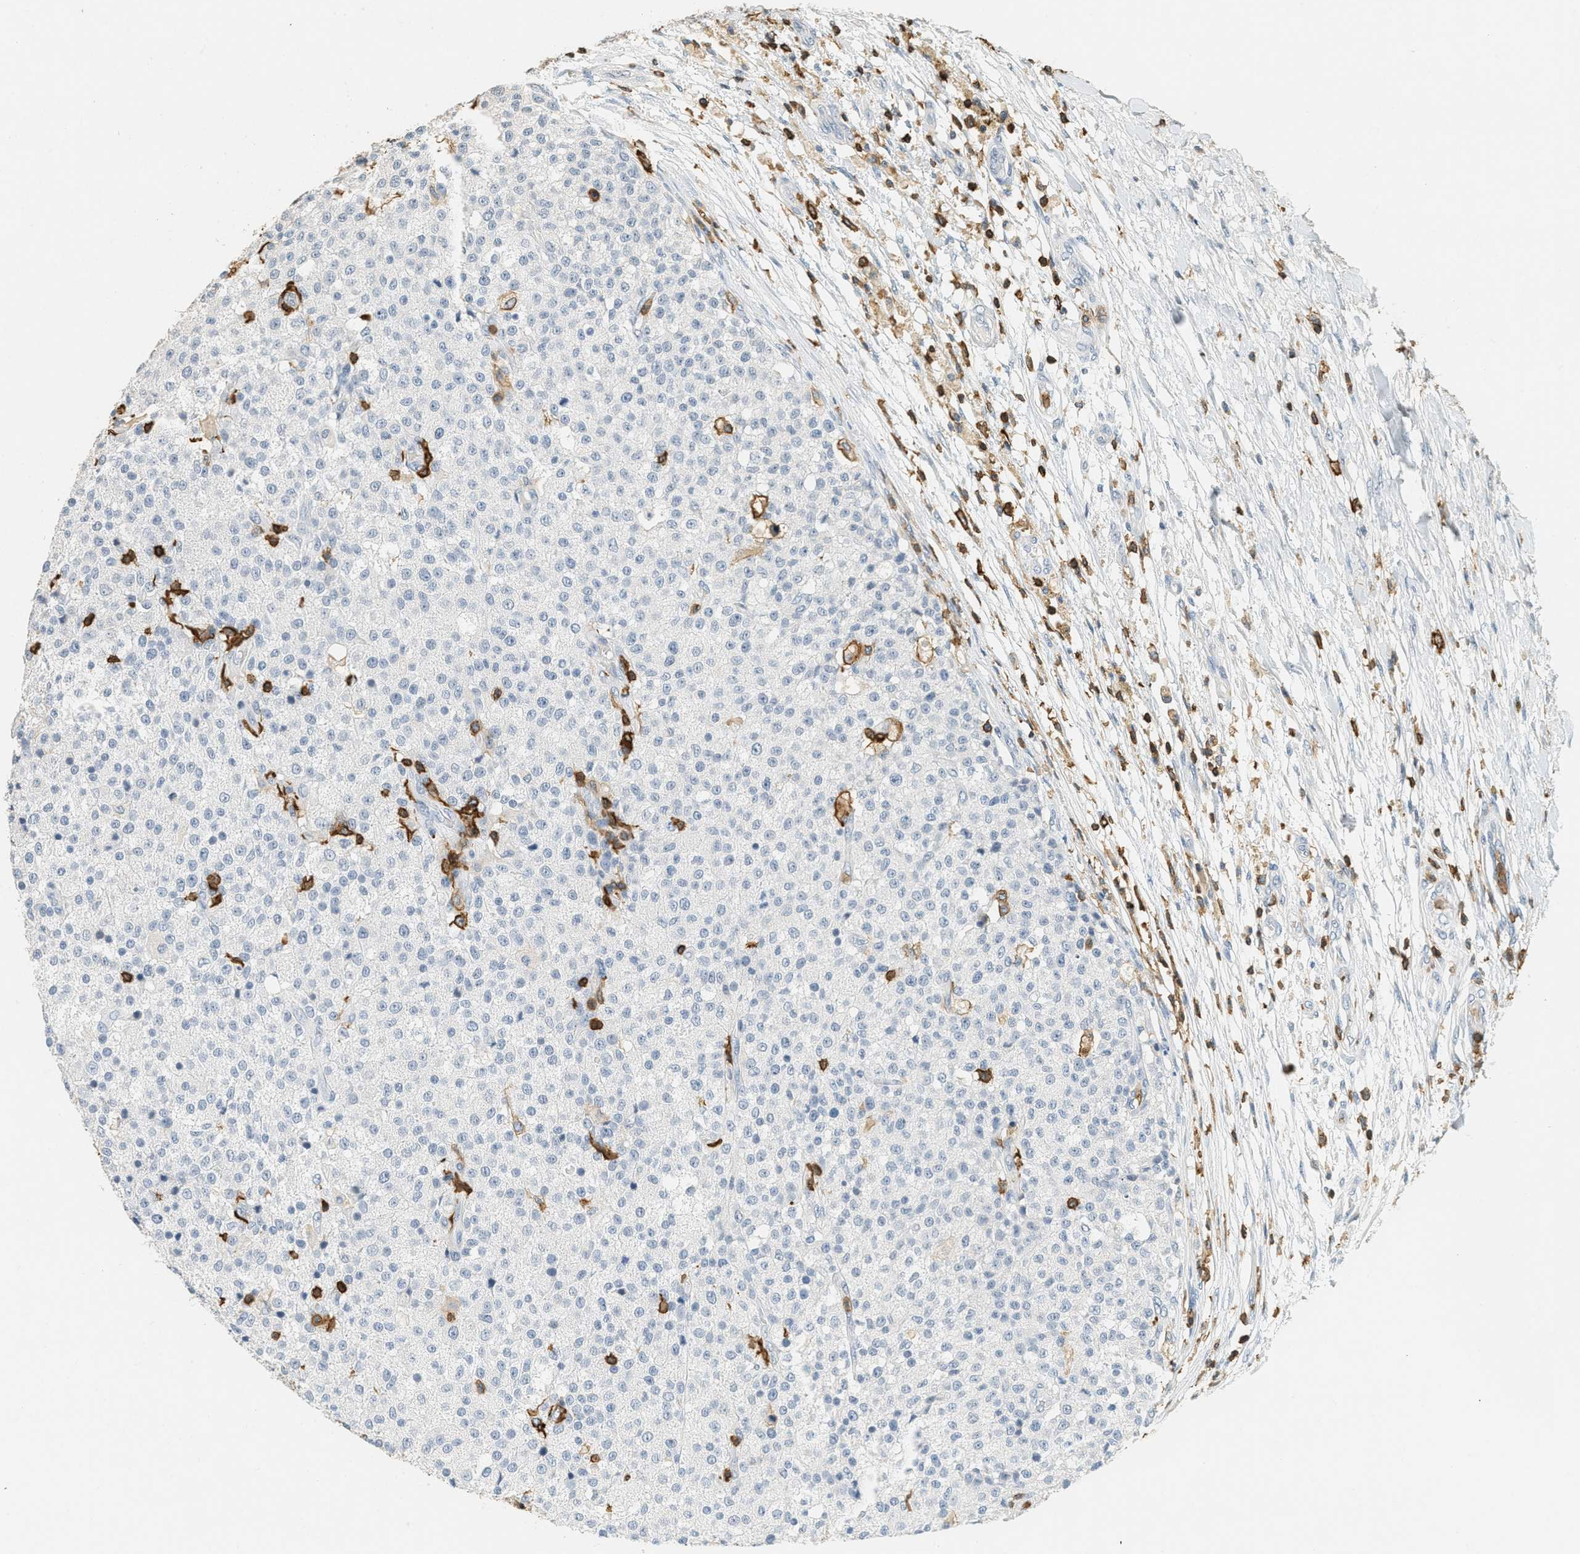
{"staining": {"intensity": "negative", "quantity": "none", "location": "none"}, "tissue": "testis cancer", "cell_type": "Tumor cells", "image_type": "cancer", "snomed": [{"axis": "morphology", "description": "Seminoma, NOS"}, {"axis": "topography", "description": "Testis"}], "caption": "Image shows no protein expression in tumor cells of seminoma (testis) tissue. (DAB (3,3'-diaminobenzidine) IHC visualized using brightfield microscopy, high magnification).", "gene": "LSP1", "patient": {"sex": "male", "age": 59}}